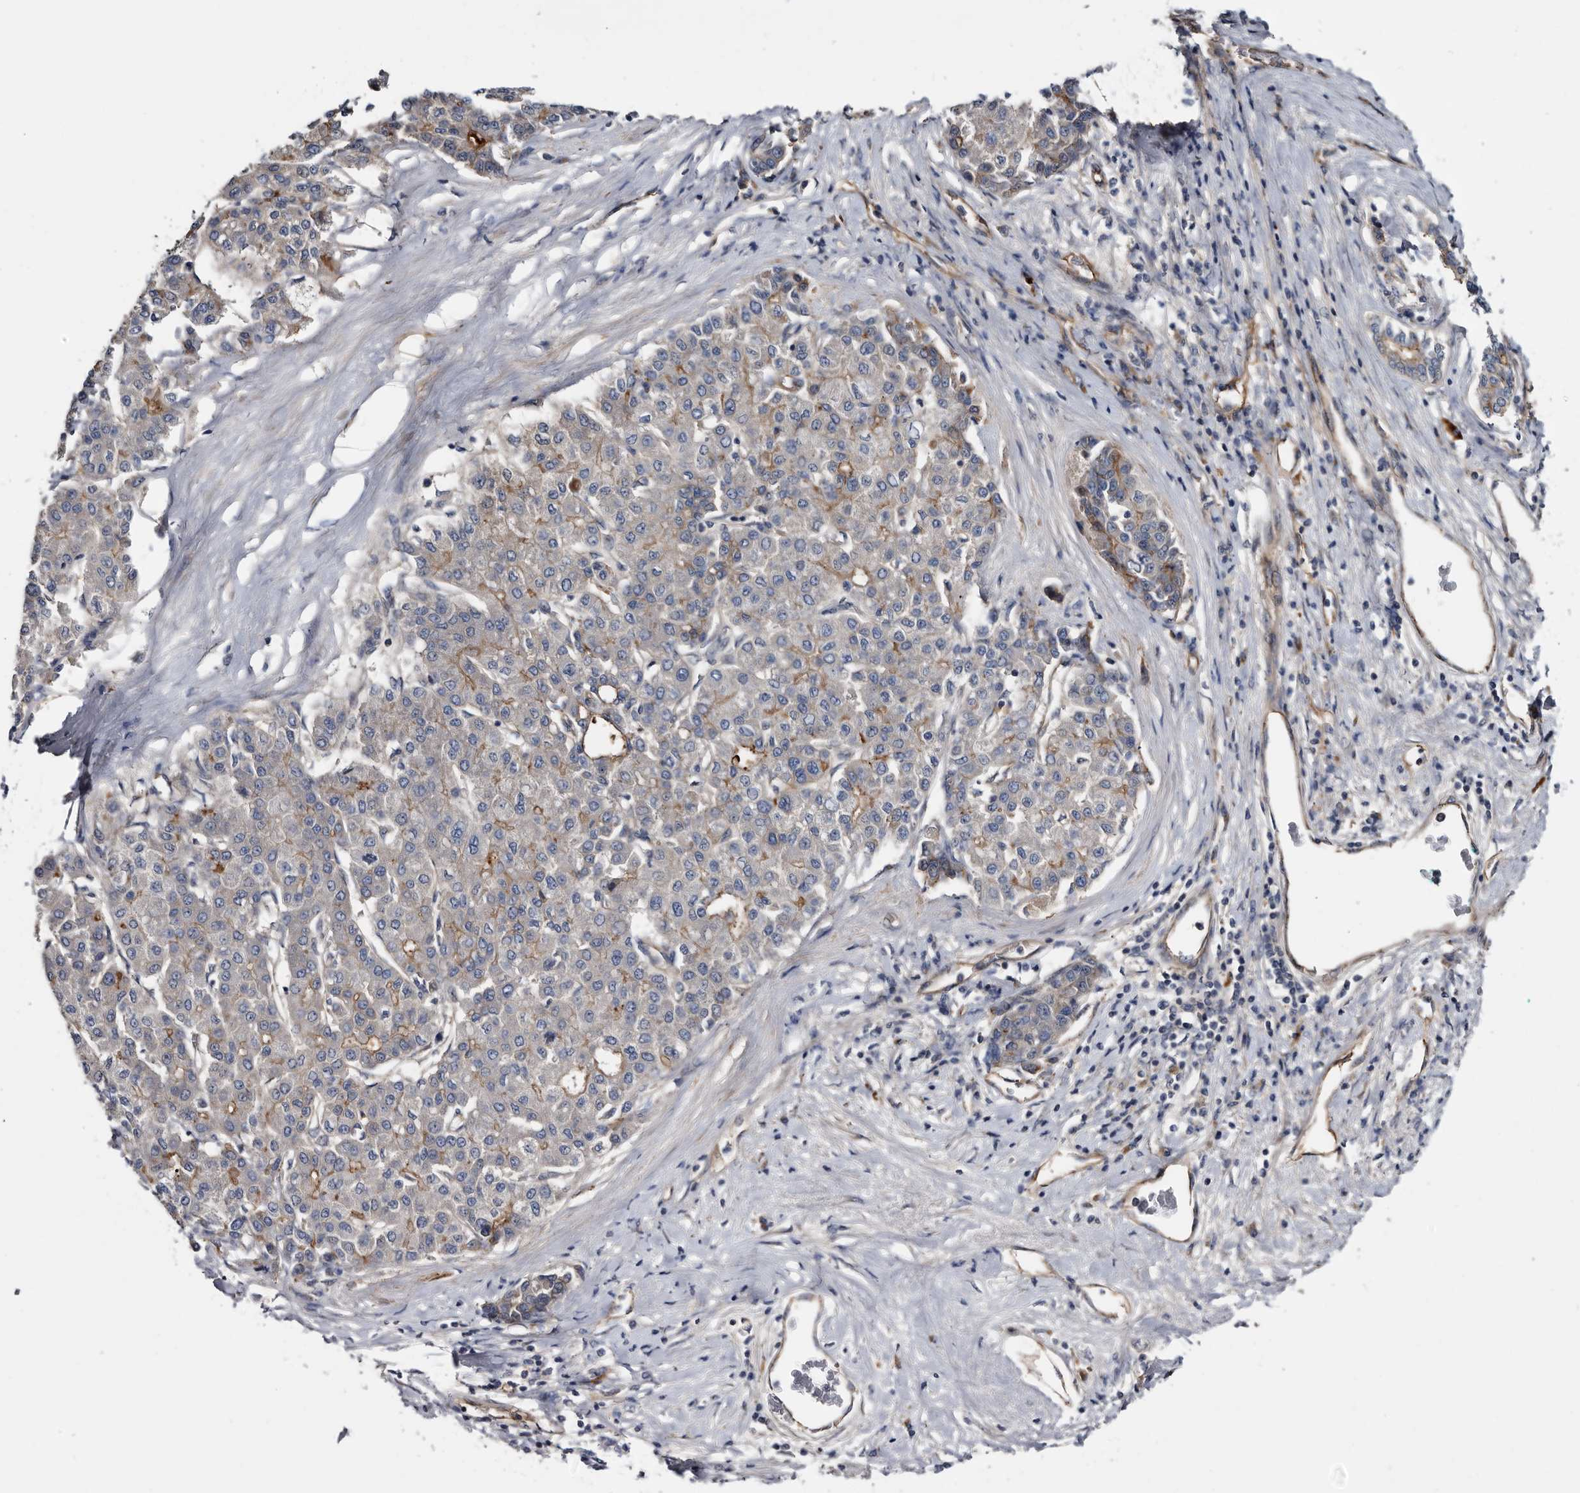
{"staining": {"intensity": "moderate", "quantity": "<25%", "location": "cytoplasmic/membranous"}, "tissue": "liver cancer", "cell_type": "Tumor cells", "image_type": "cancer", "snomed": [{"axis": "morphology", "description": "Carcinoma, Hepatocellular, NOS"}, {"axis": "topography", "description": "Liver"}], "caption": "Hepatocellular carcinoma (liver) stained with immunohistochemistry shows moderate cytoplasmic/membranous positivity in about <25% of tumor cells. (Brightfield microscopy of DAB IHC at high magnification).", "gene": "TSPAN17", "patient": {"sex": "male", "age": 65}}